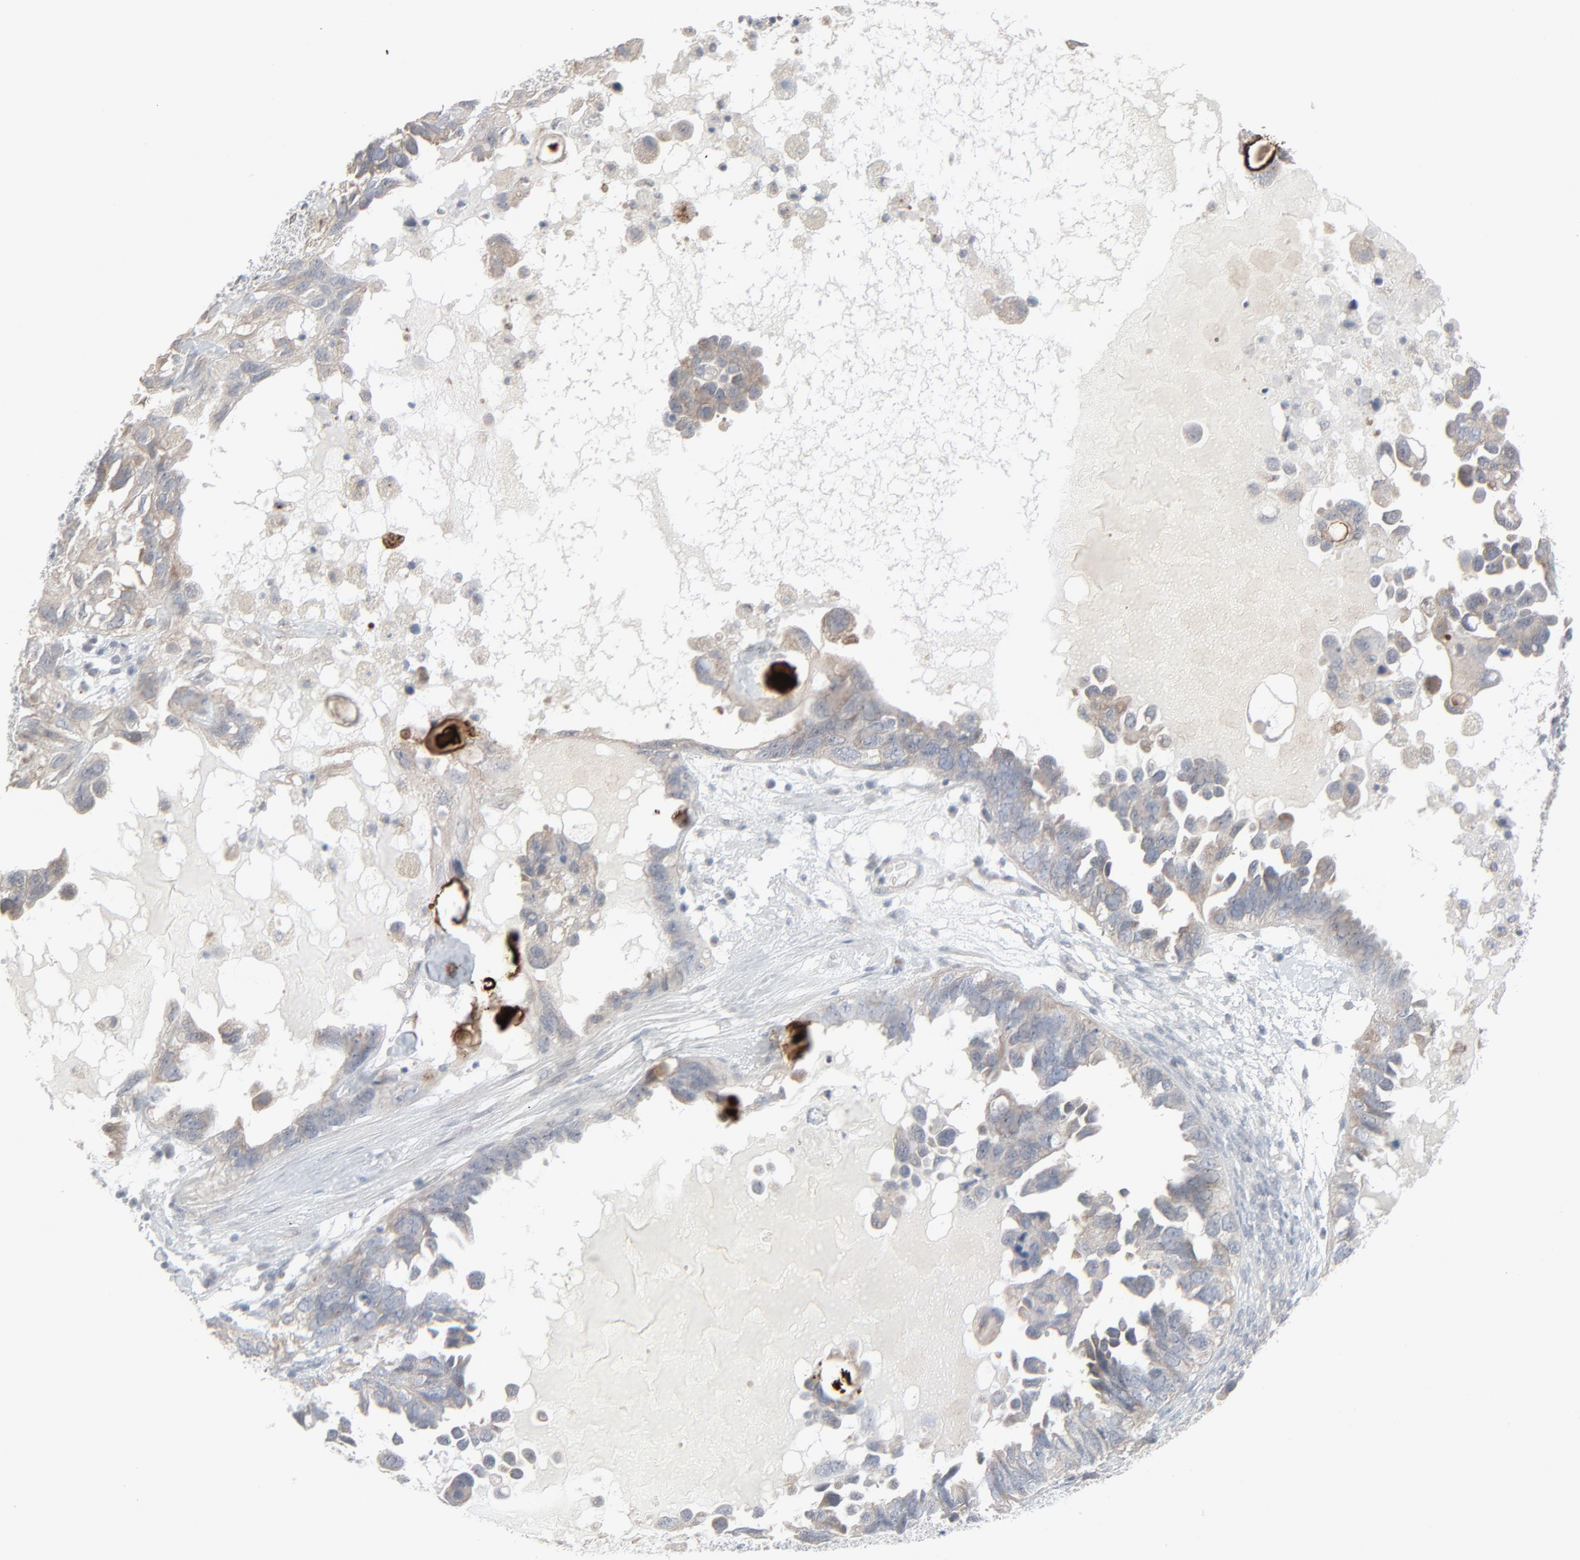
{"staining": {"intensity": "weak", "quantity": ">75%", "location": "cytoplasmic/membranous"}, "tissue": "ovarian cancer", "cell_type": "Tumor cells", "image_type": "cancer", "snomed": [{"axis": "morphology", "description": "Cystadenocarcinoma, serous, NOS"}, {"axis": "topography", "description": "Ovary"}], "caption": "The micrograph reveals immunohistochemical staining of serous cystadenocarcinoma (ovarian). There is weak cytoplasmic/membranous positivity is appreciated in approximately >75% of tumor cells. The protein is stained brown, and the nuclei are stained in blue (DAB (3,3'-diaminobenzidine) IHC with brightfield microscopy, high magnification).", "gene": "NEUROD1", "patient": {"sex": "female", "age": 82}}